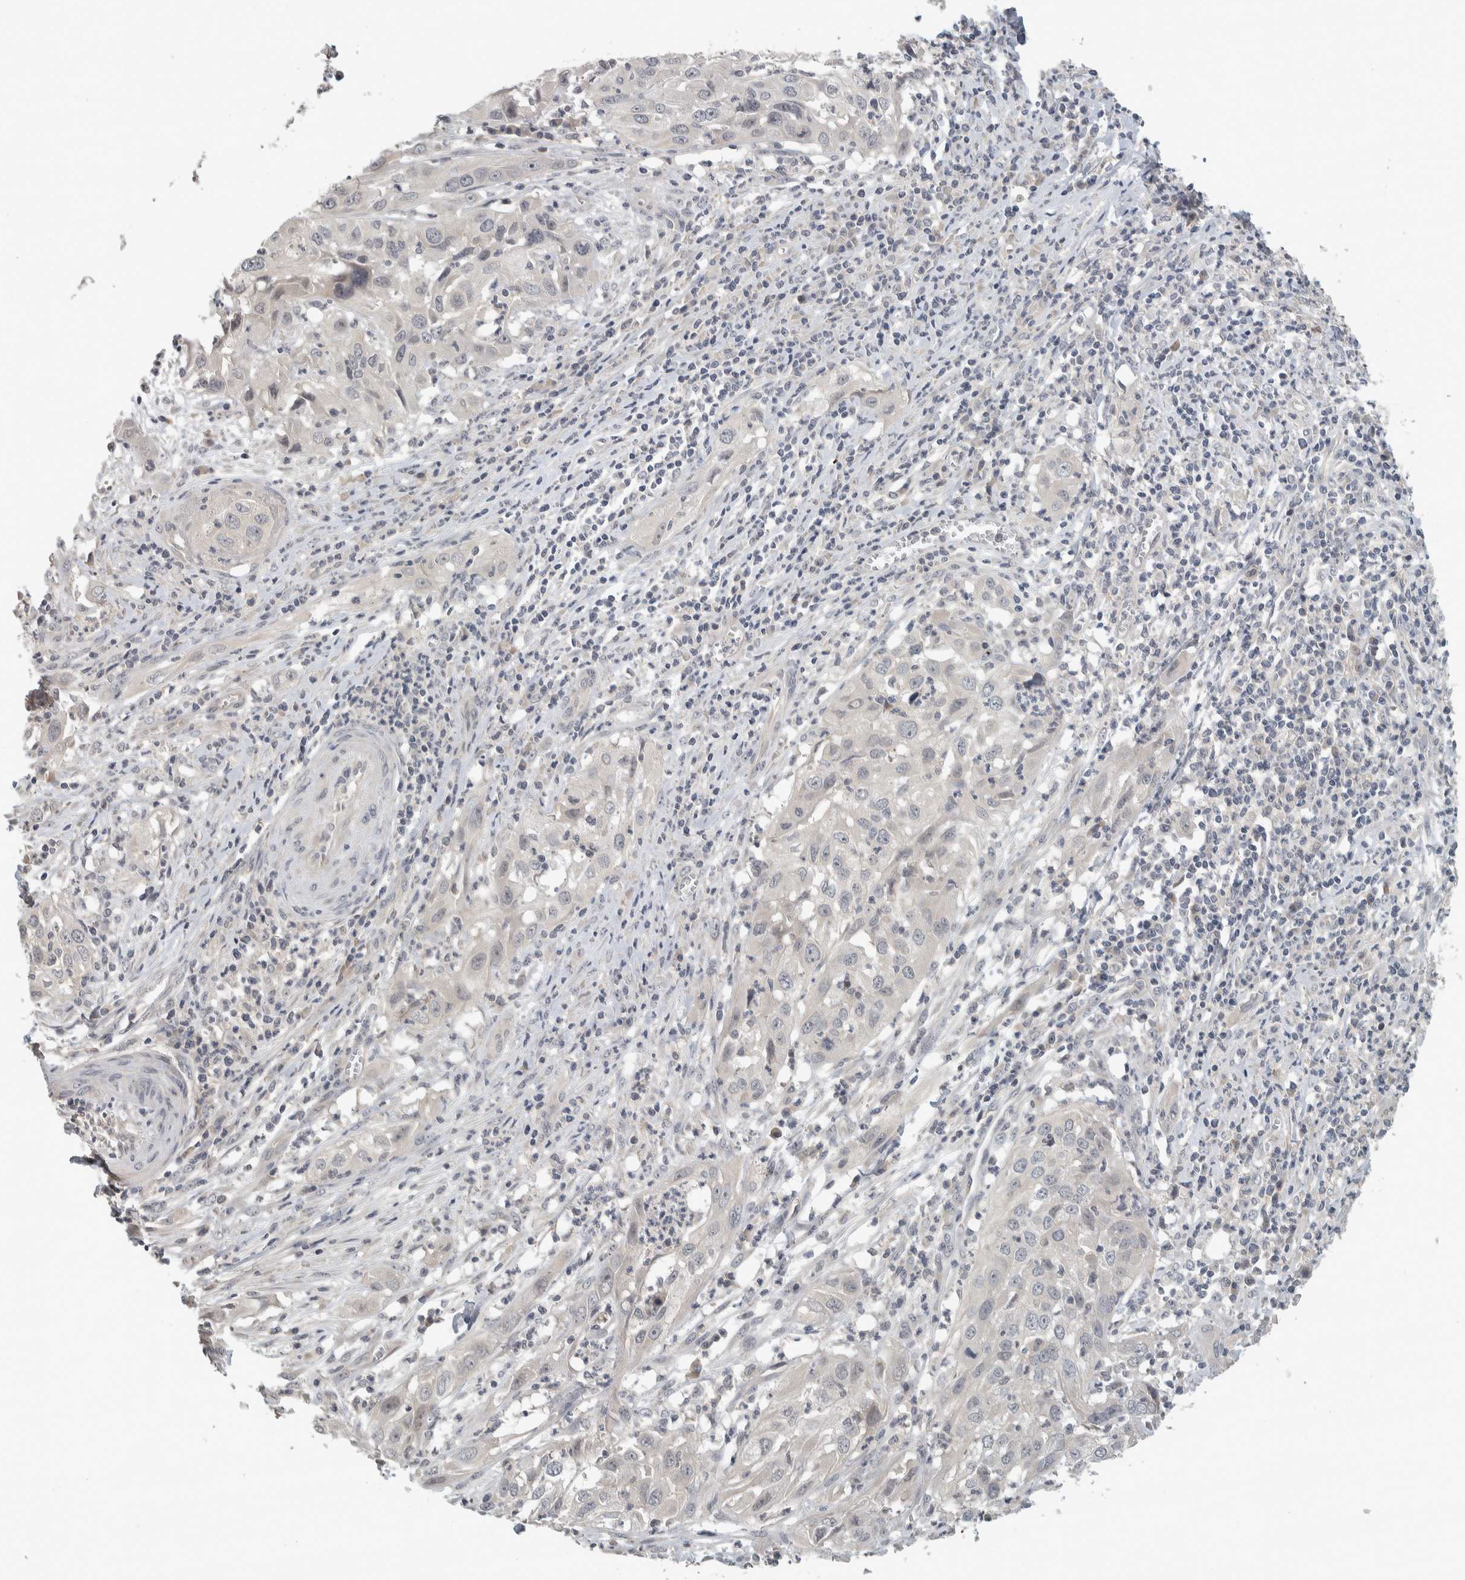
{"staining": {"intensity": "negative", "quantity": "none", "location": "none"}, "tissue": "cervical cancer", "cell_type": "Tumor cells", "image_type": "cancer", "snomed": [{"axis": "morphology", "description": "Squamous cell carcinoma, NOS"}, {"axis": "topography", "description": "Cervix"}], "caption": "The immunohistochemistry (IHC) image has no significant positivity in tumor cells of cervical squamous cell carcinoma tissue.", "gene": "AFP", "patient": {"sex": "female", "age": 32}}